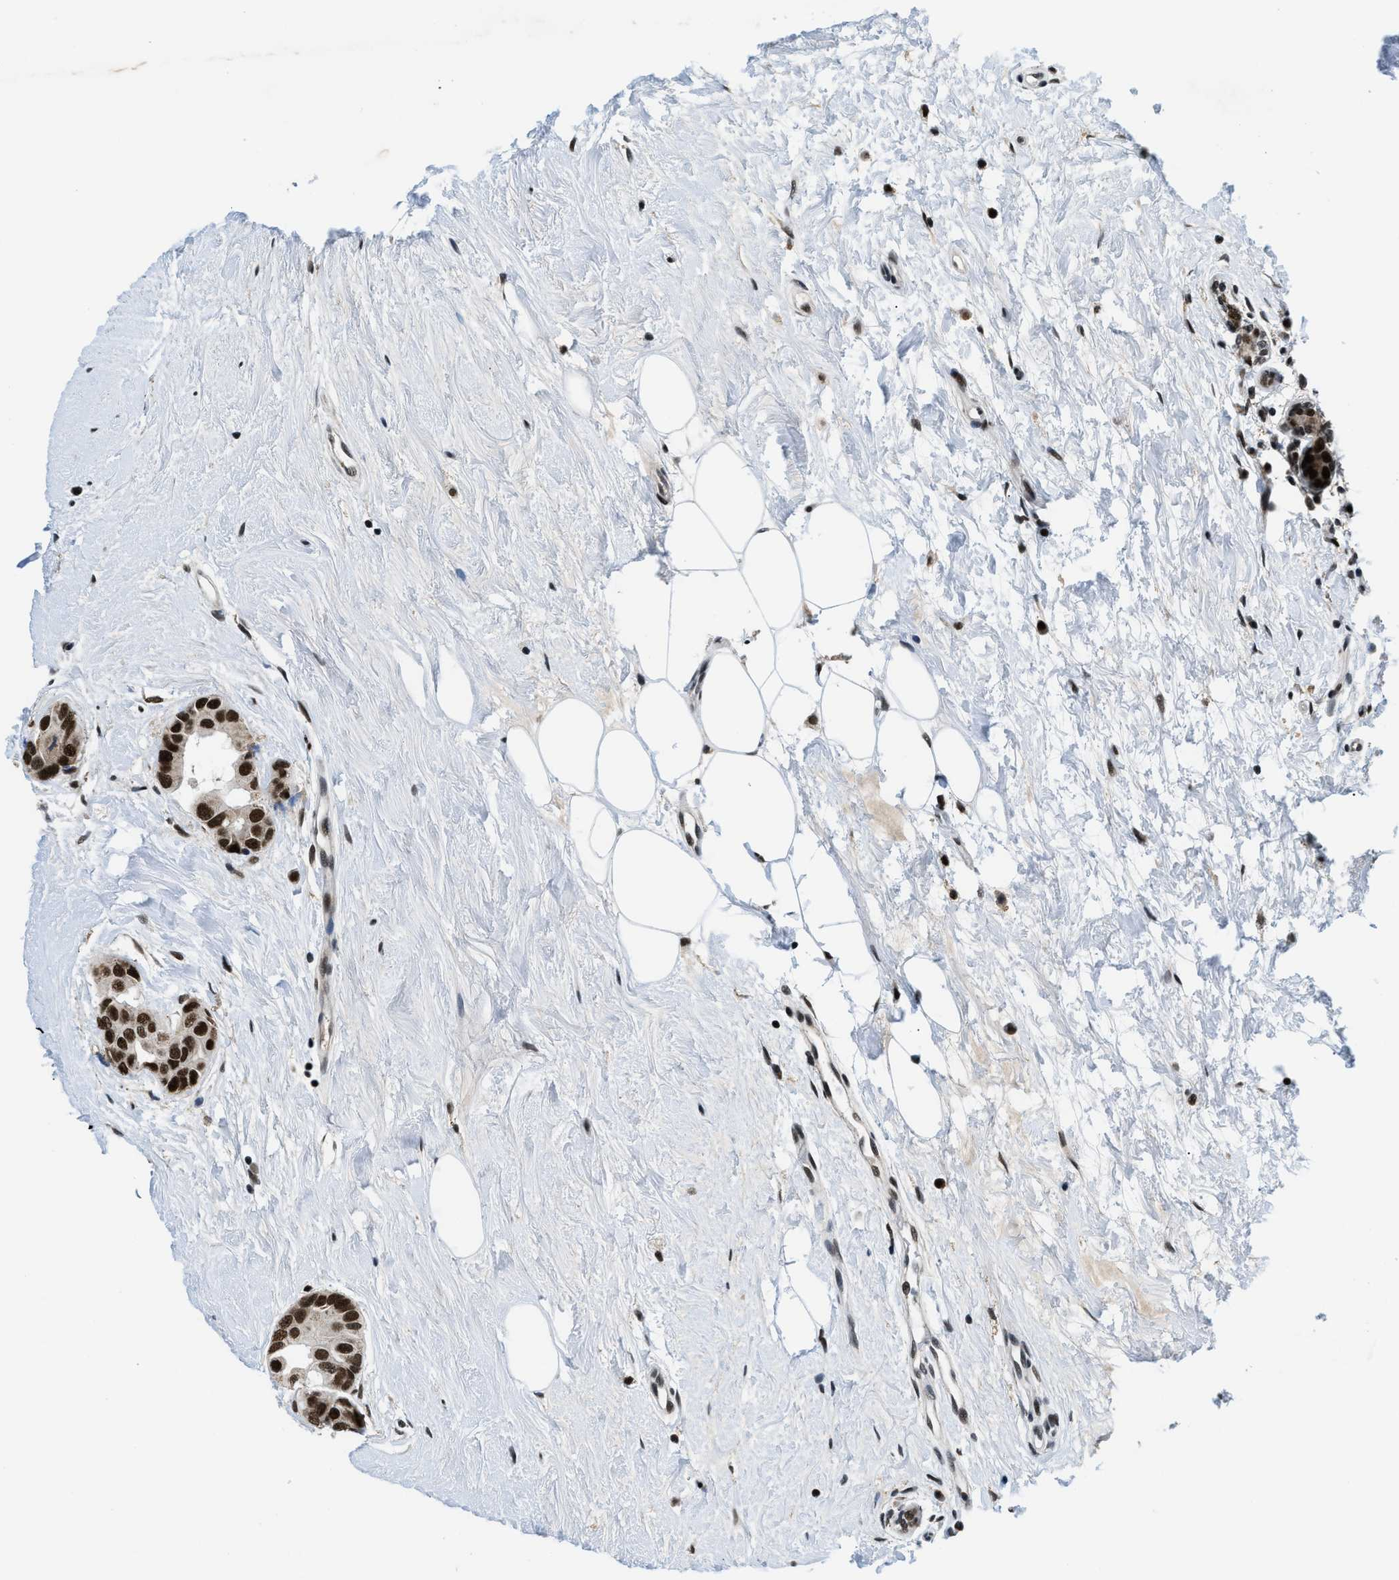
{"staining": {"intensity": "strong", "quantity": ">75%", "location": "nuclear"}, "tissue": "breast cancer", "cell_type": "Tumor cells", "image_type": "cancer", "snomed": [{"axis": "morphology", "description": "Normal tissue, NOS"}, {"axis": "morphology", "description": "Duct carcinoma"}, {"axis": "topography", "description": "Breast"}], "caption": "Strong nuclear expression for a protein is seen in about >75% of tumor cells of breast cancer (intraductal carcinoma) using IHC.", "gene": "KDM3B", "patient": {"sex": "female", "age": 39}}